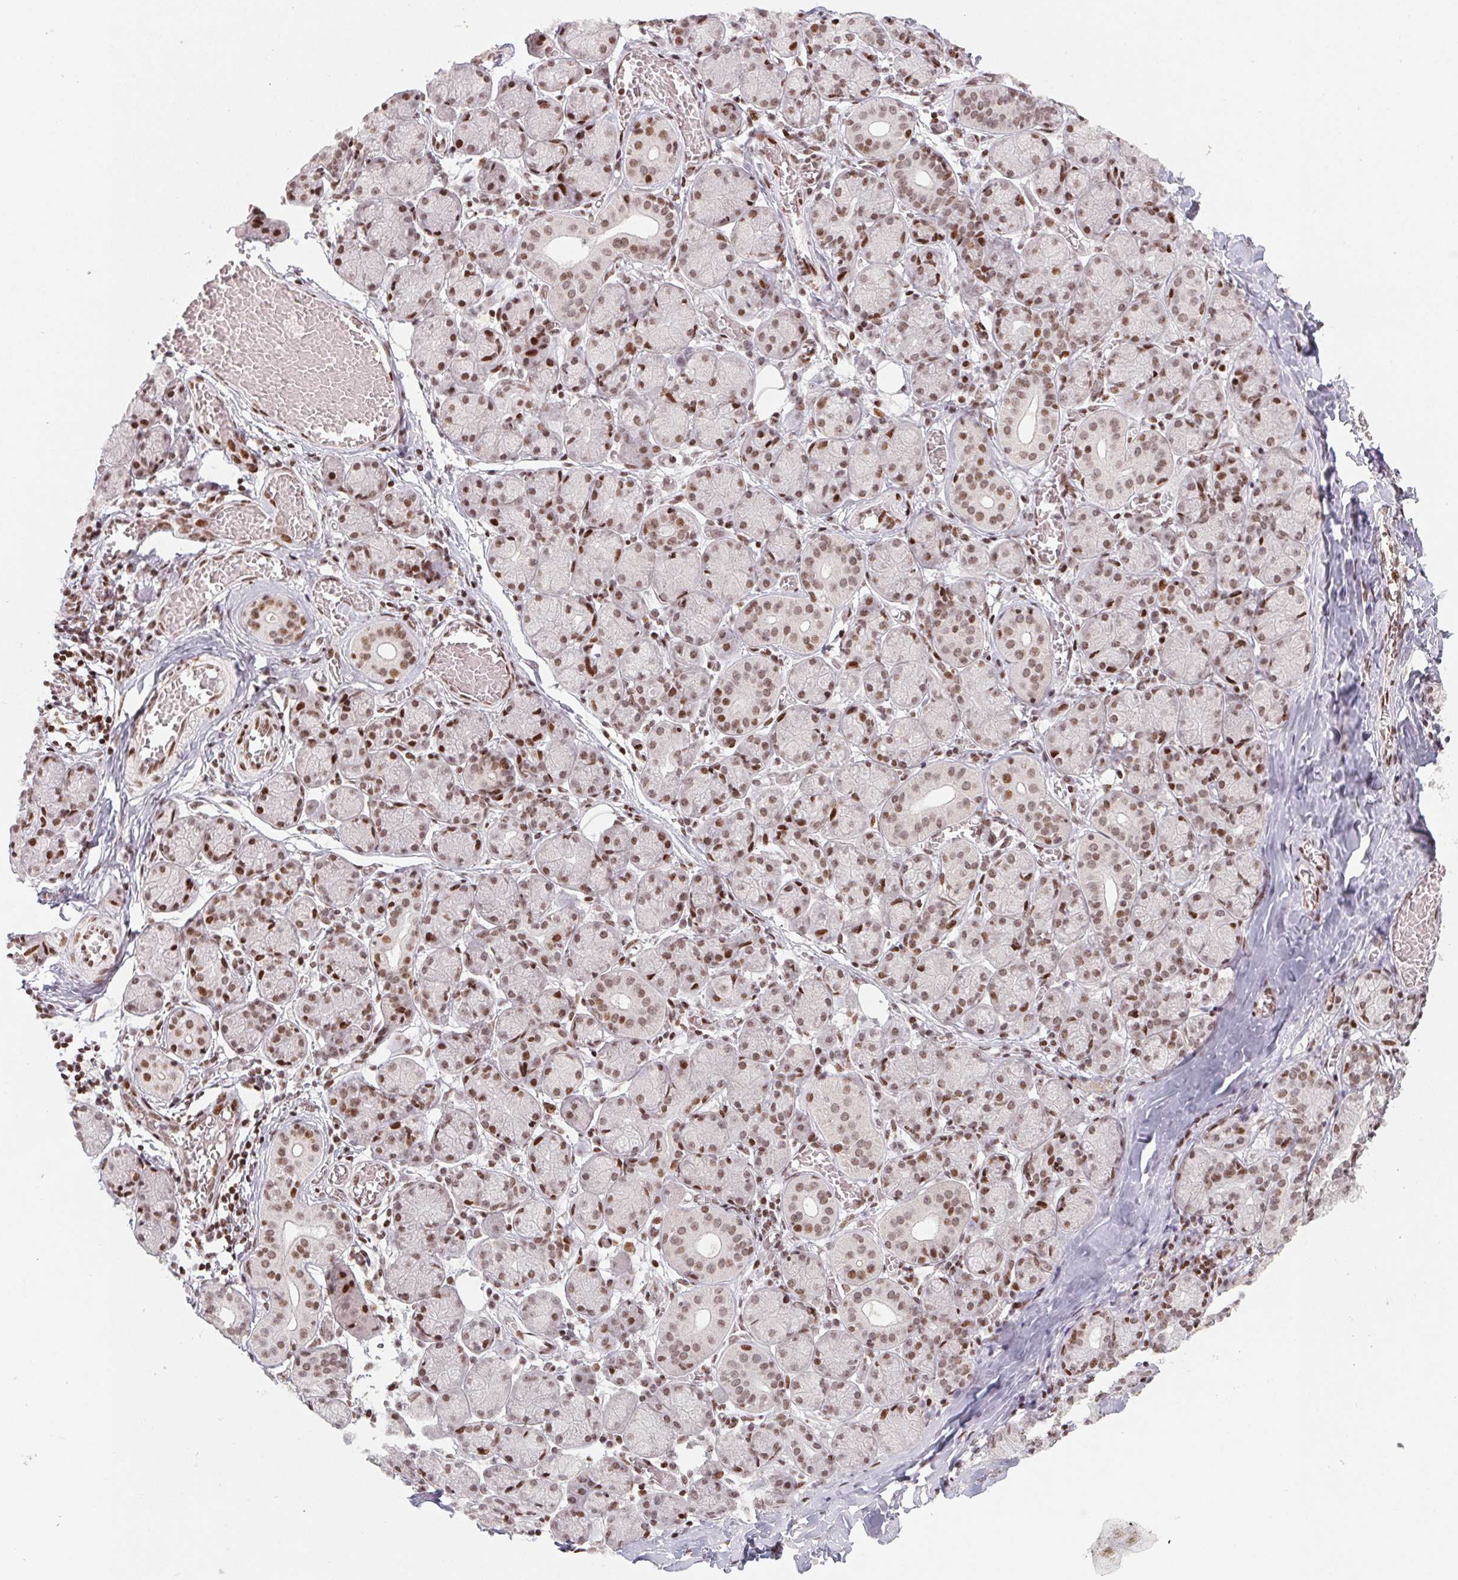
{"staining": {"intensity": "moderate", "quantity": ">75%", "location": "nuclear"}, "tissue": "salivary gland", "cell_type": "Glandular cells", "image_type": "normal", "snomed": [{"axis": "morphology", "description": "Normal tissue, NOS"}, {"axis": "topography", "description": "Salivary gland"}, {"axis": "topography", "description": "Peripheral nerve tissue"}], "caption": "A brown stain labels moderate nuclear staining of a protein in glandular cells of normal human salivary gland.", "gene": "KMT2A", "patient": {"sex": "female", "age": 24}}